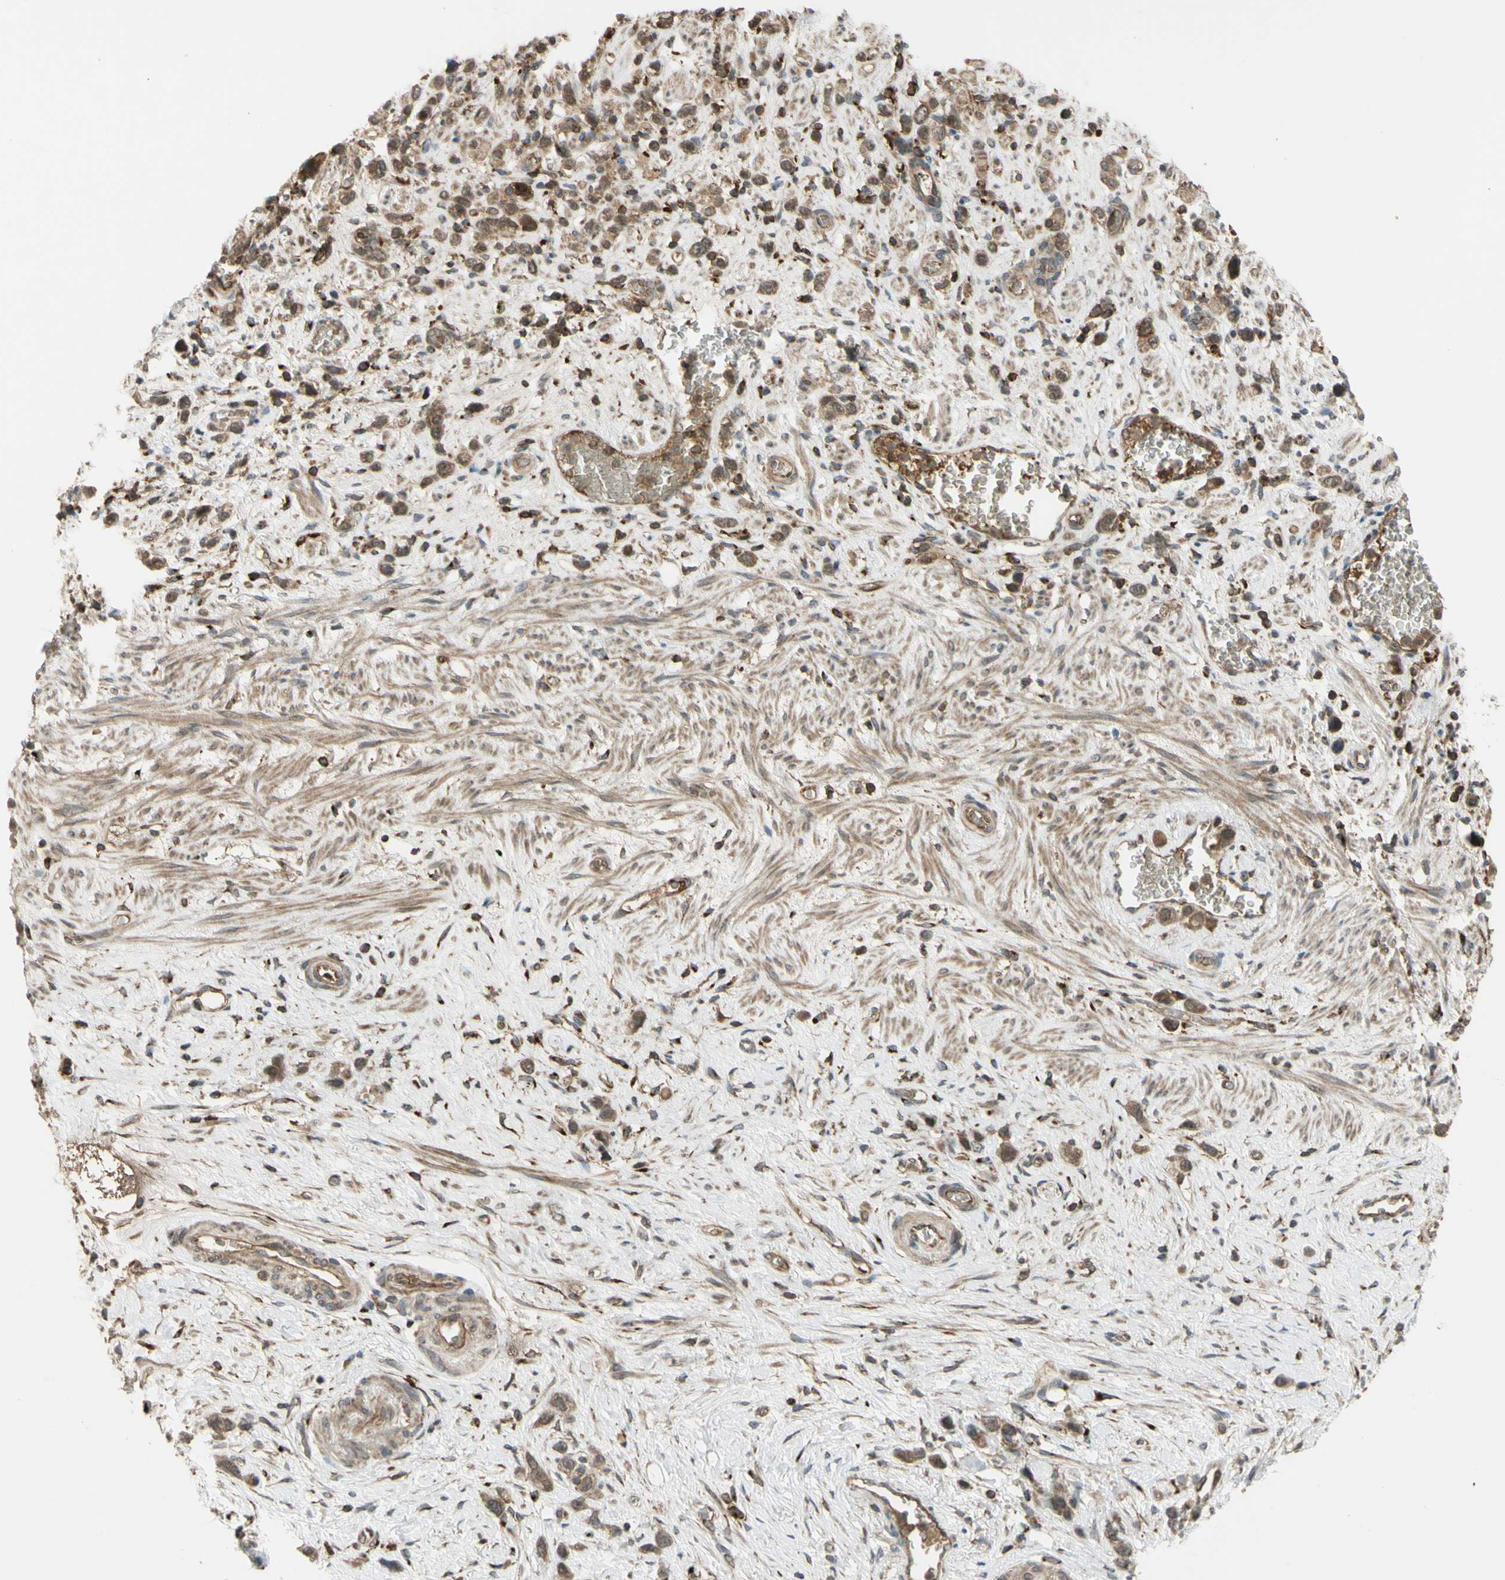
{"staining": {"intensity": "weak", "quantity": ">75%", "location": "cytoplasmic/membranous"}, "tissue": "stomach cancer", "cell_type": "Tumor cells", "image_type": "cancer", "snomed": [{"axis": "morphology", "description": "Adenocarcinoma, NOS"}, {"axis": "morphology", "description": "Adenocarcinoma, High grade"}, {"axis": "topography", "description": "Stomach, upper"}, {"axis": "topography", "description": "Stomach, lower"}], "caption": "Weak cytoplasmic/membranous positivity is appreciated in about >75% of tumor cells in stomach cancer (adenocarcinoma).", "gene": "FLII", "patient": {"sex": "female", "age": 65}}